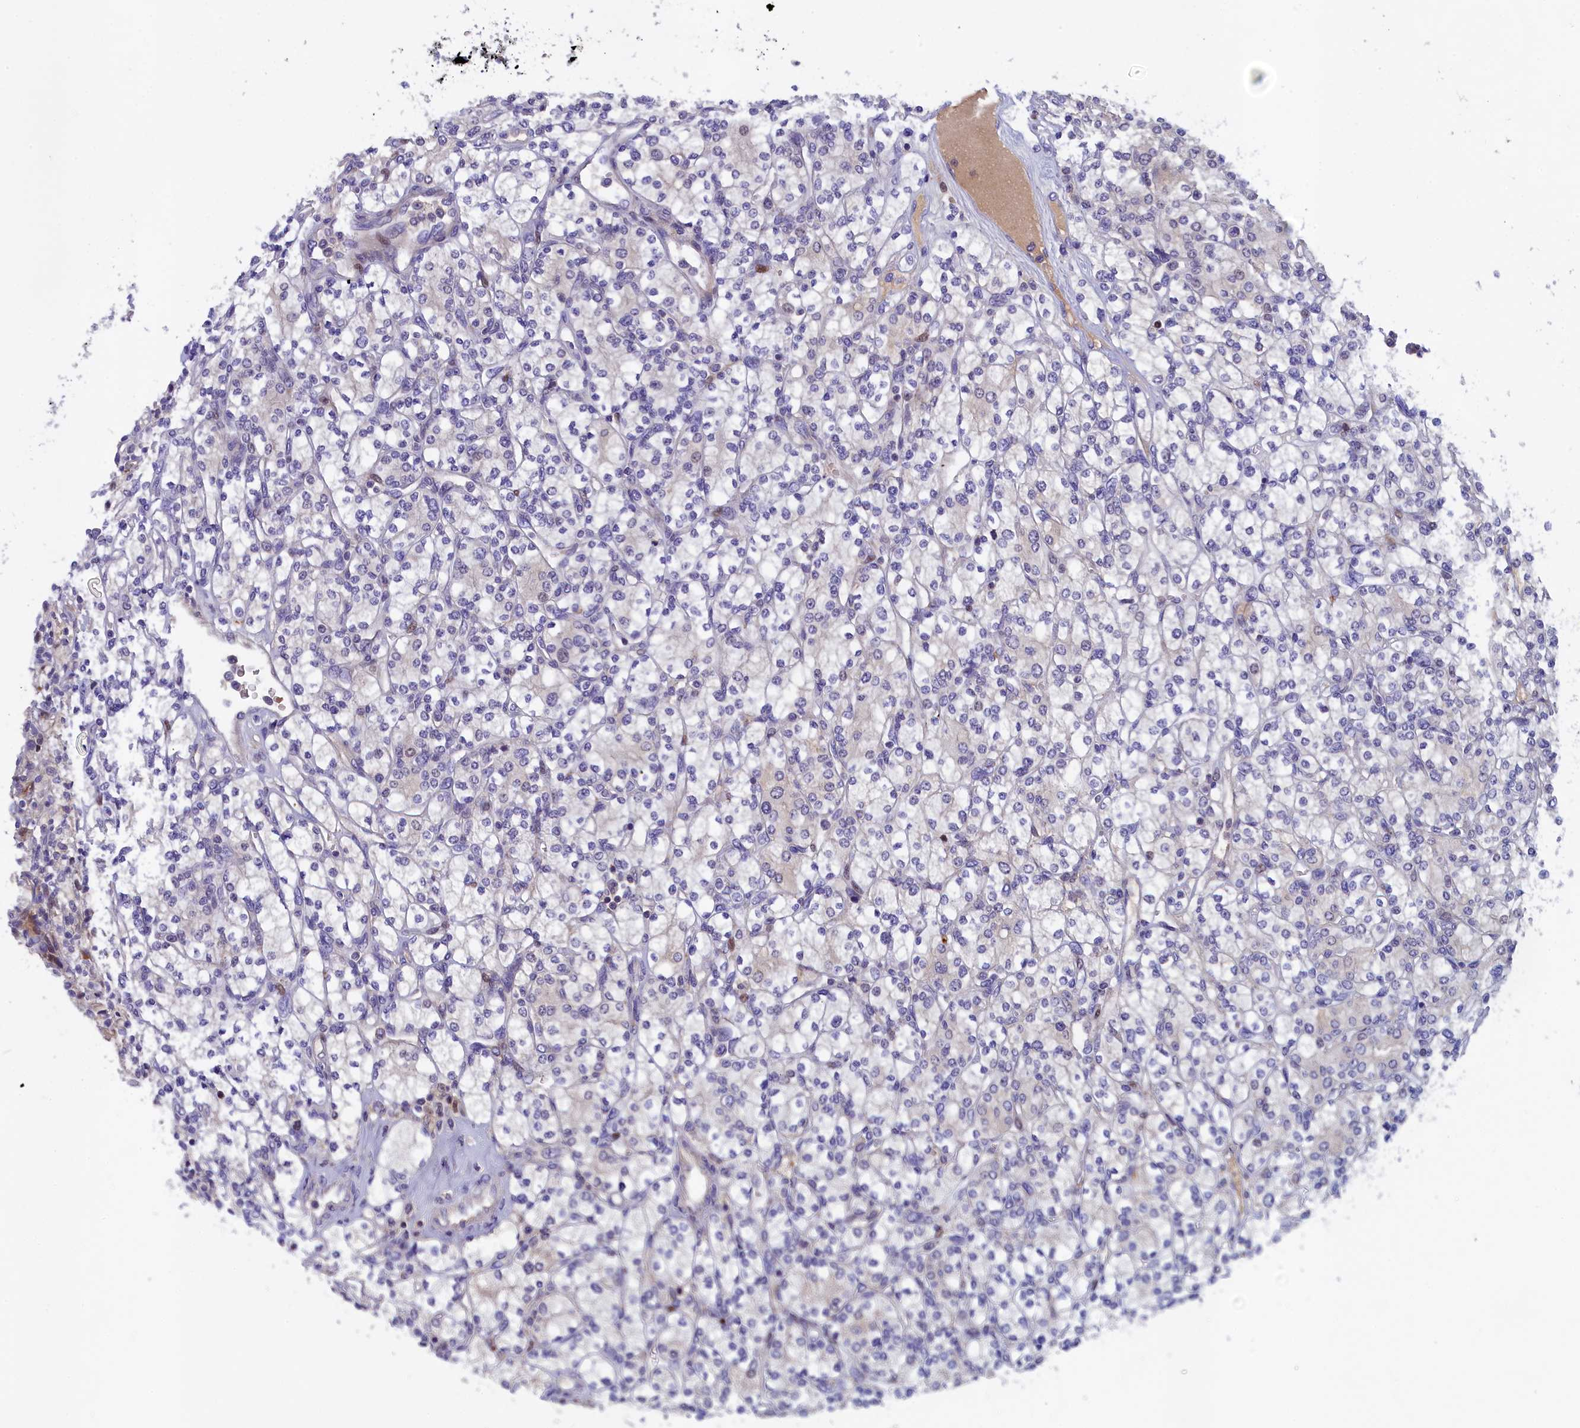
{"staining": {"intensity": "negative", "quantity": "none", "location": "none"}, "tissue": "renal cancer", "cell_type": "Tumor cells", "image_type": "cancer", "snomed": [{"axis": "morphology", "description": "Adenocarcinoma, NOS"}, {"axis": "topography", "description": "Kidney"}], "caption": "Human renal cancer (adenocarcinoma) stained for a protein using immunohistochemistry shows no staining in tumor cells.", "gene": "NKPD1", "patient": {"sex": "male", "age": 77}}